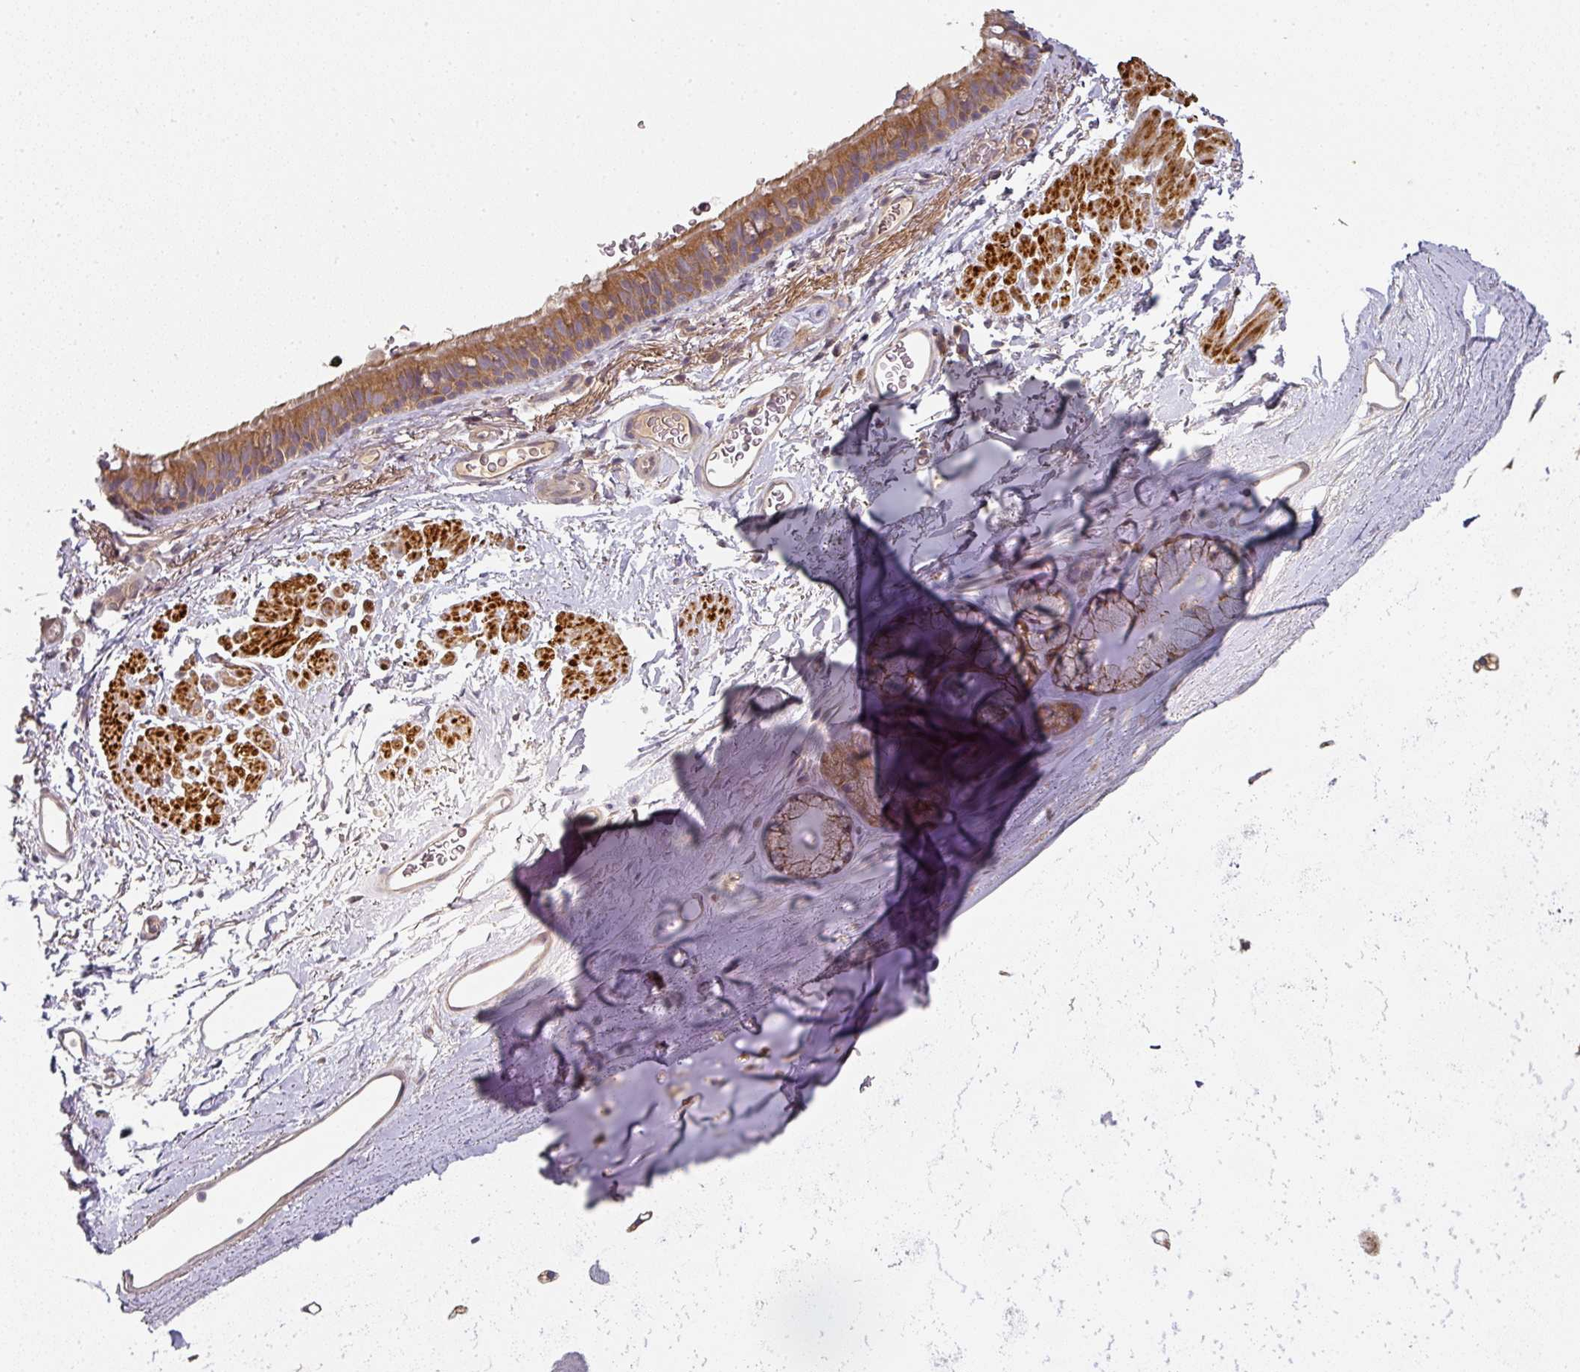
{"staining": {"intensity": "negative", "quantity": "none", "location": "none"}, "tissue": "adipose tissue", "cell_type": "Adipocytes", "image_type": "normal", "snomed": [{"axis": "morphology", "description": "Normal tissue, NOS"}, {"axis": "topography", "description": "Lymph node"}, {"axis": "topography", "description": "Cartilage tissue"}, {"axis": "topography", "description": "Bronchus"}], "caption": "Immunohistochemistry of normal human adipose tissue shows no expression in adipocytes.", "gene": "MAP2K2", "patient": {"sex": "female", "age": 70}}